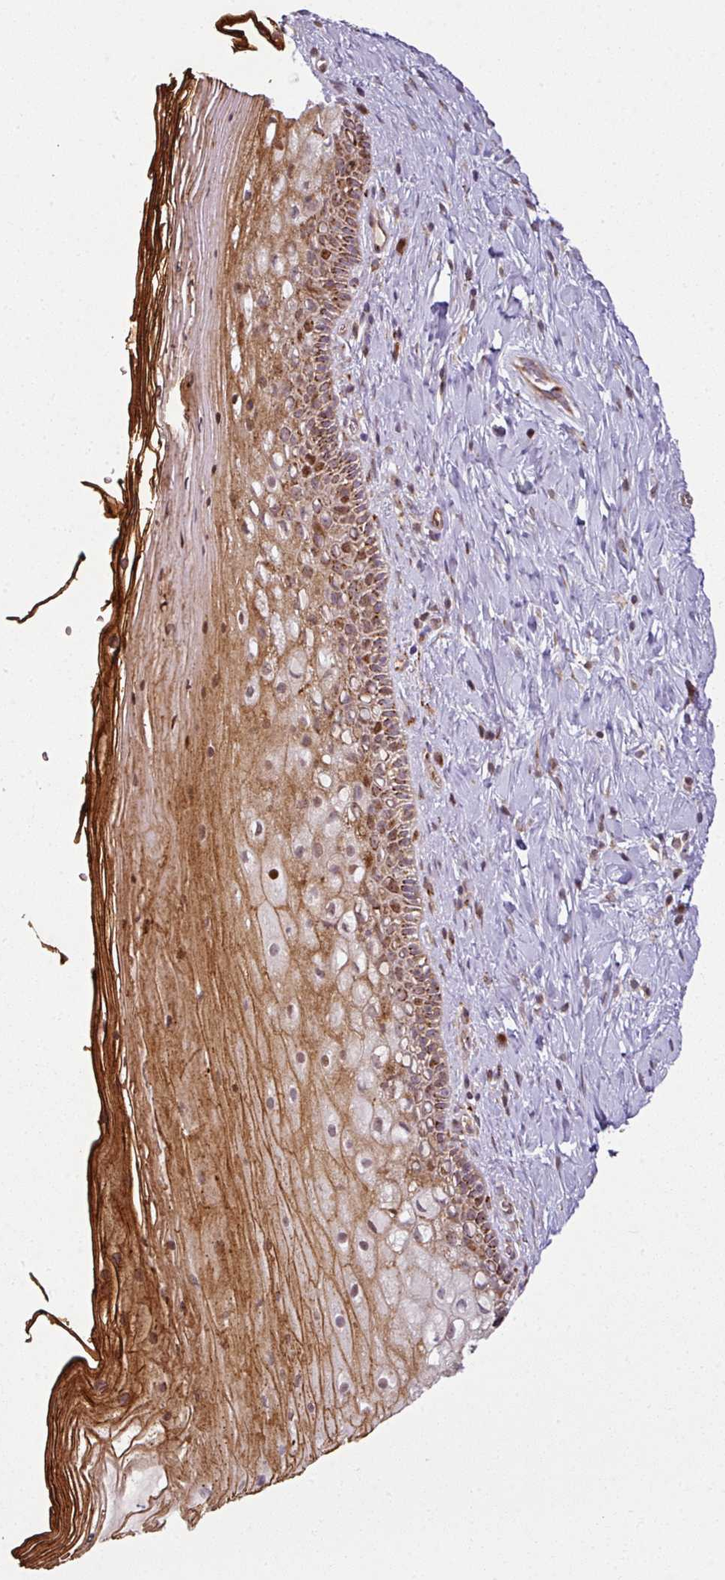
{"staining": {"intensity": "moderate", "quantity": ">75%", "location": "cytoplasmic/membranous"}, "tissue": "cervix", "cell_type": "Glandular cells", "image_type": "normal", "snomed": [{"axis": "morphology", "description": "Normal tissue, NOS"}, {"axis": "topography", "description": "Cervix"}], "caption": "IHC of unremarkable cervix exhibits medium levels of moderate cytoplasmic/membranous expression in about >75% of glandular cells.", "gene": "ATAT1", "patient": {"sex": "female", "age": 36}}